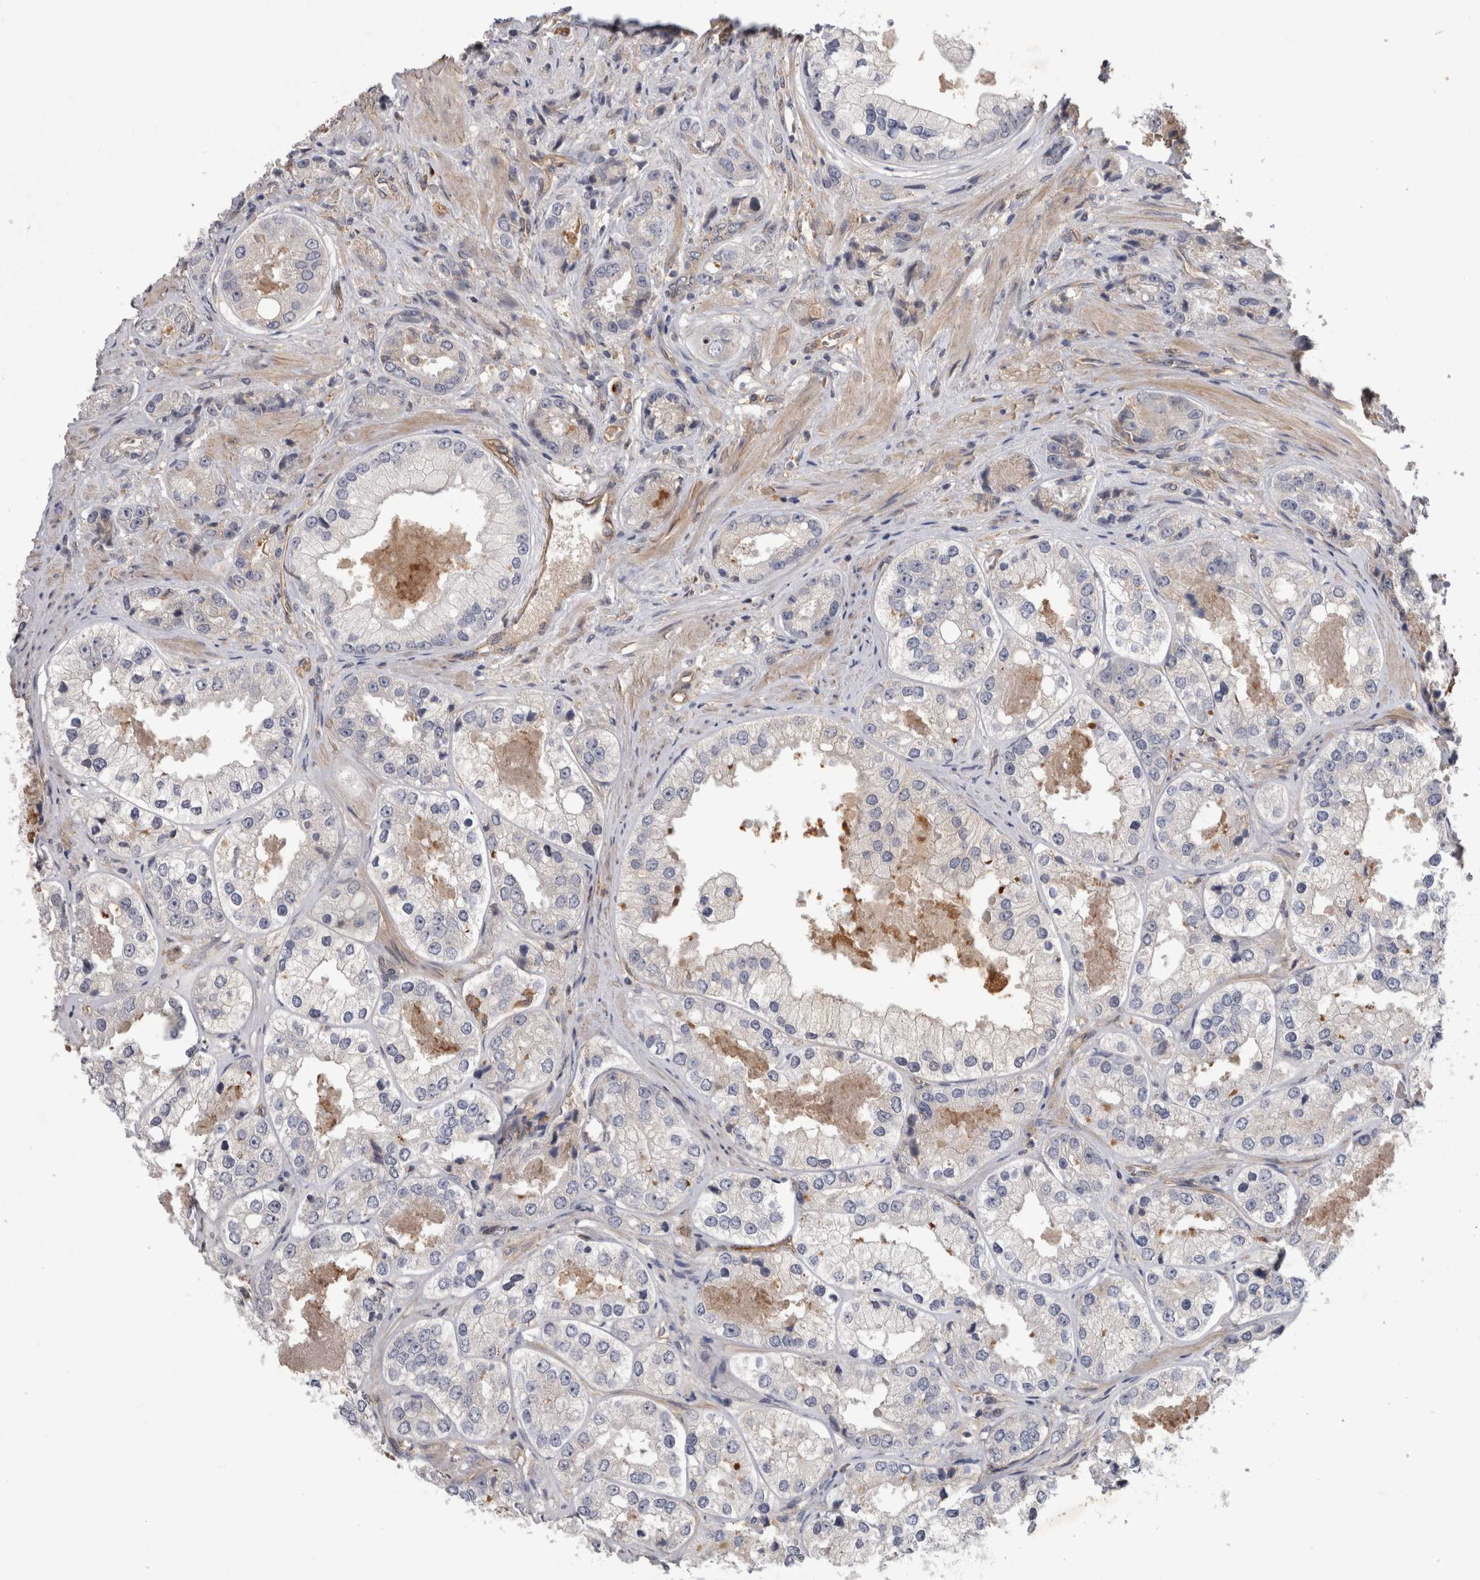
{"staining": {"intensity": "negative", "quantity": "none", "location": "none"}, "tissue": "prostate cancer", "cell_type": "Tumor cells", "image_type": "cancer", "snomed": [{"axis": "morphology", "description": "Adenocarcinoma, High grade"}, {"axis": "topography", "description": "Prostate"}], "caption": "There is no significant expression in tumor cells of high-grade adenocarcinoma (prostate).", "gene": "ANKFY1", "patient": {"sex": "male", "age": 61}}